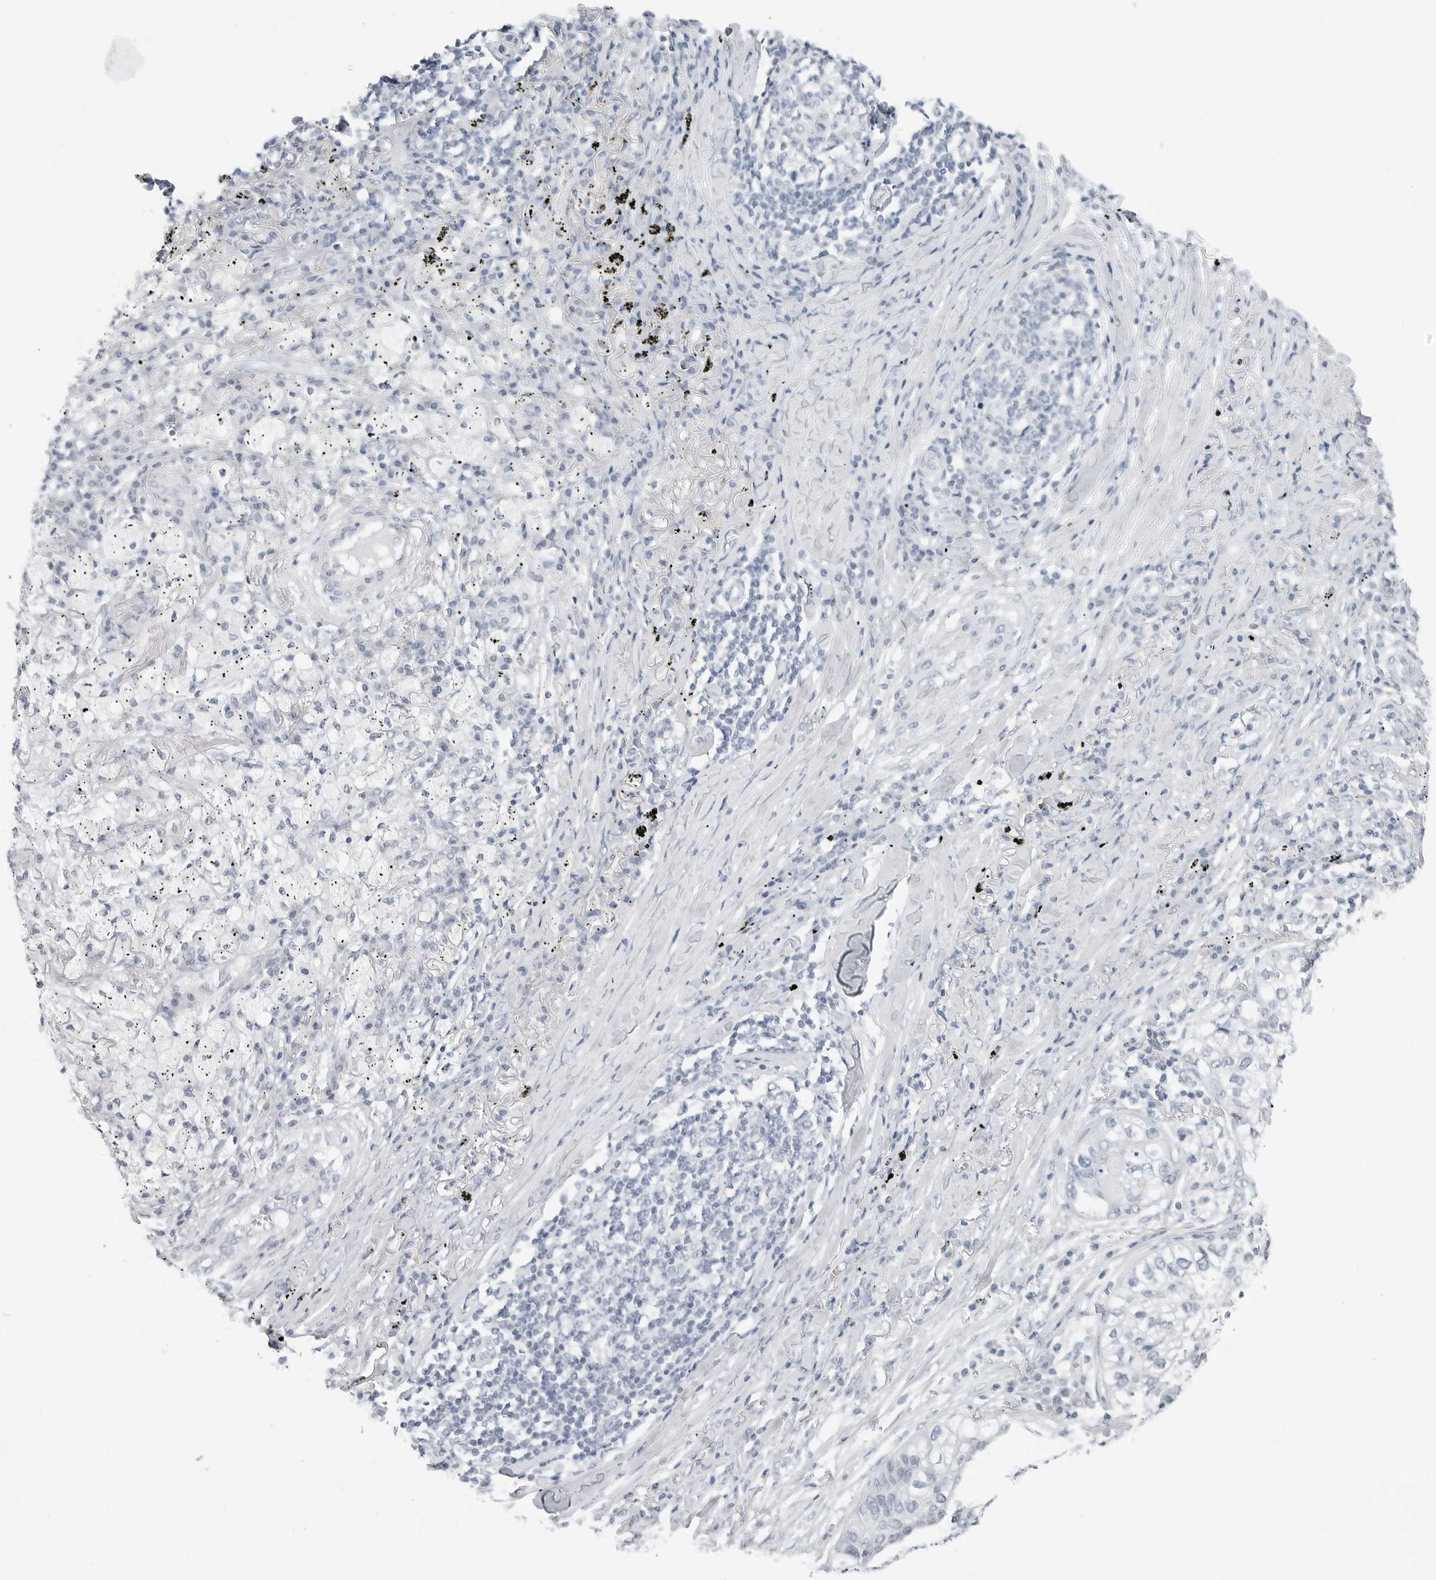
{"staining": {"intensity": "negative", "quantity": "none", "location": "none"}, "tissue": "lung cancer", "cell_type": "Tumor cells", "image_type": "cancer", "snomed": [{"axis": "morphology", "description": "Squamous cell carcinoma, NOS"}, {"axis": "topography", "description": "Lung"}], "caption": "There is no significant staining in tumor cells of squamous cell carcinoma (lung).", "gene": "XIRP1", "patient": {"sex": "female", "age": 63}}